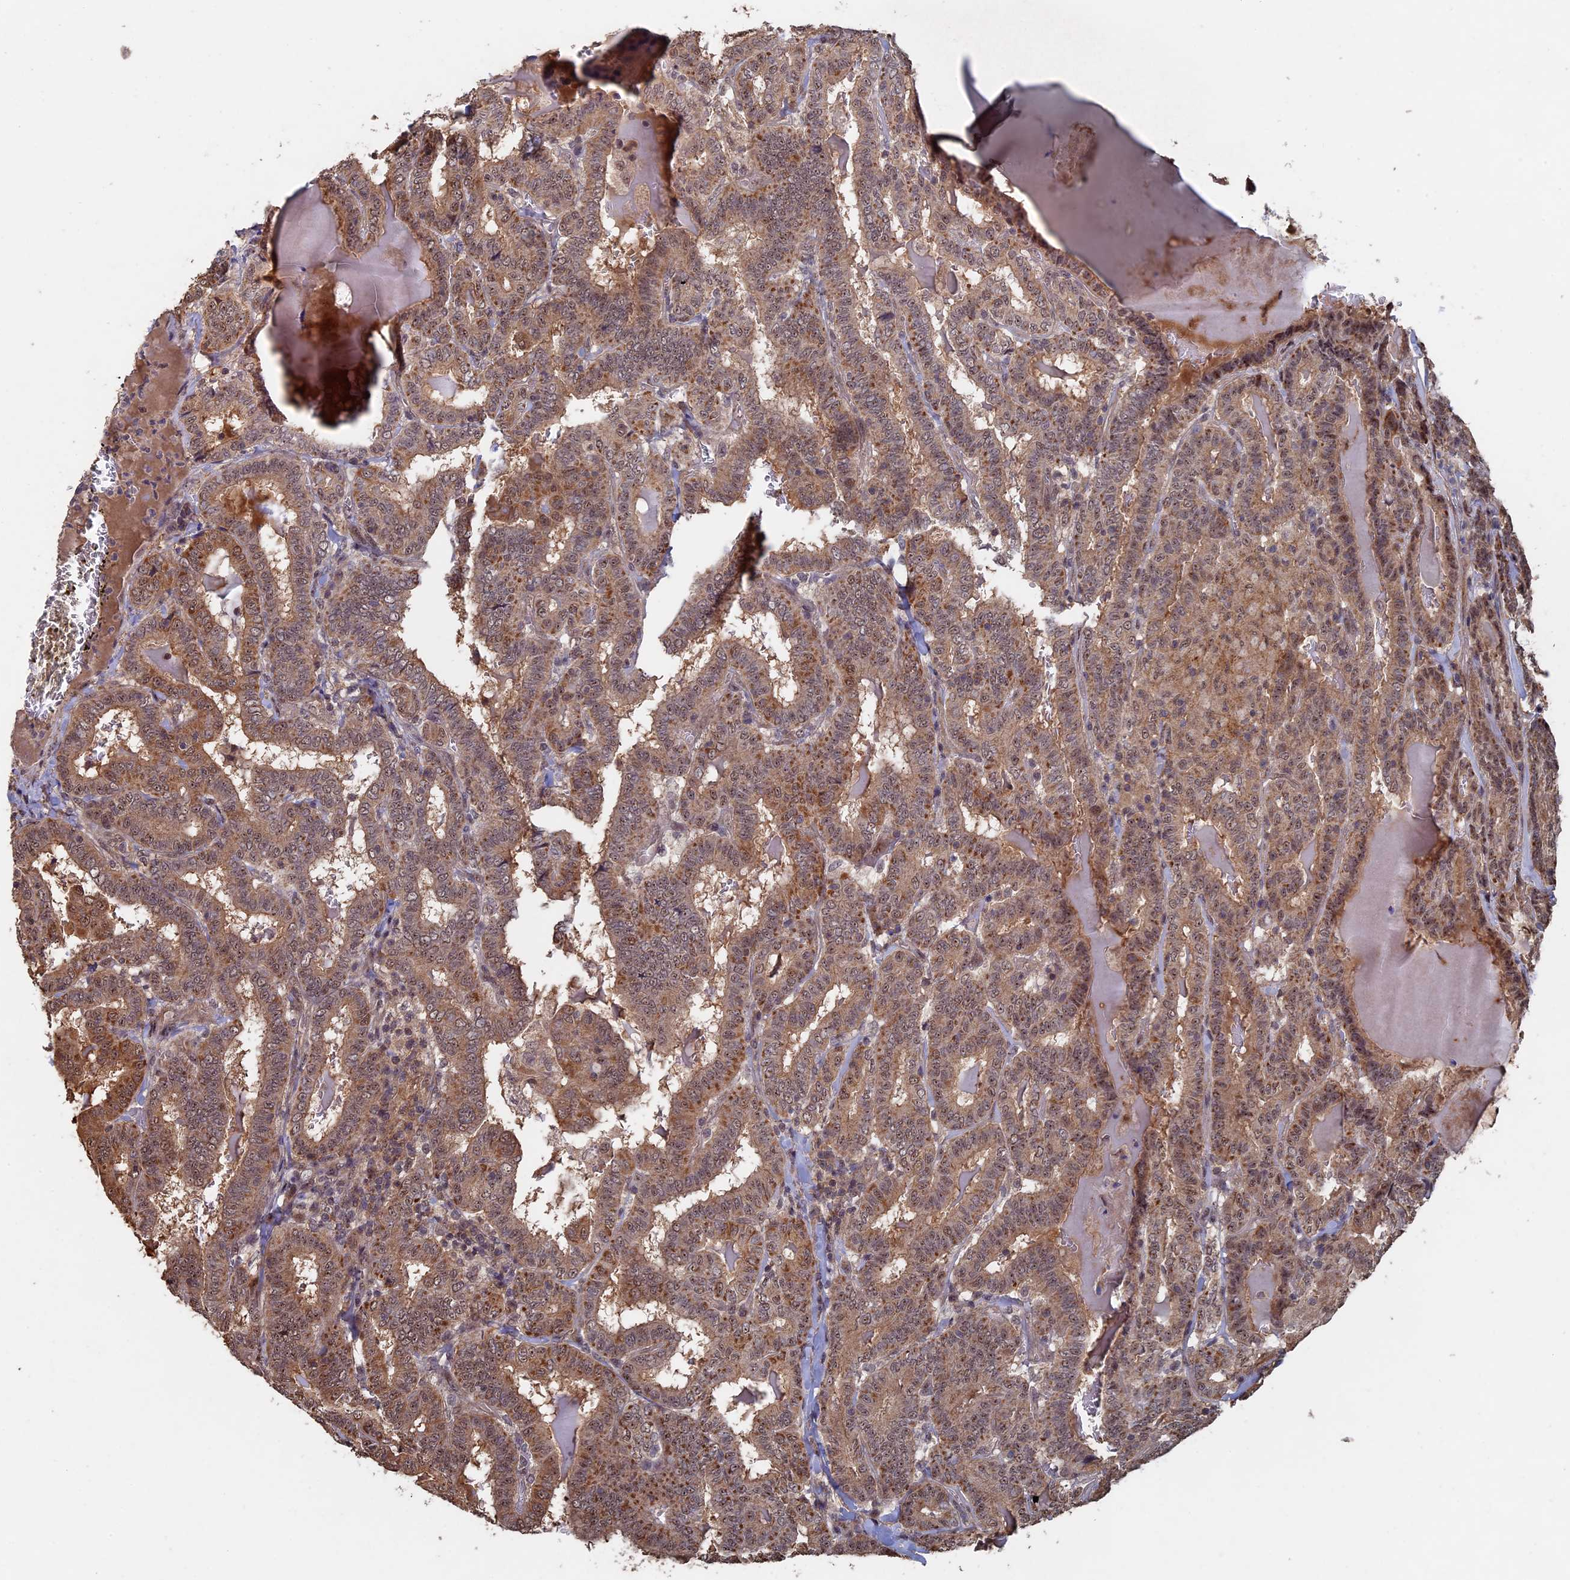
{"staining": {"intensity": "moderate", "quantity": ">75%", "location": "cytoplasmic/membranous,nuclear"}, "tissue": "thyroid cancer", "cell_type": "Tumor cells", "image_type": "cancer", "snomed": [{"axis": "morphology", "description": "Papillary adenocarcinoma, NOS"}, {"axis": "topography", "description": "Thyroid gland"}], "caption": "Moderate cytoplasmic/membranous and nuclear staining for a protein is seen in about >75% of tumor cells of thyroid cancer using immunohistochemistry.", "gene": "KIAA1328", "patient": {"sex": "female", "age": 72}}